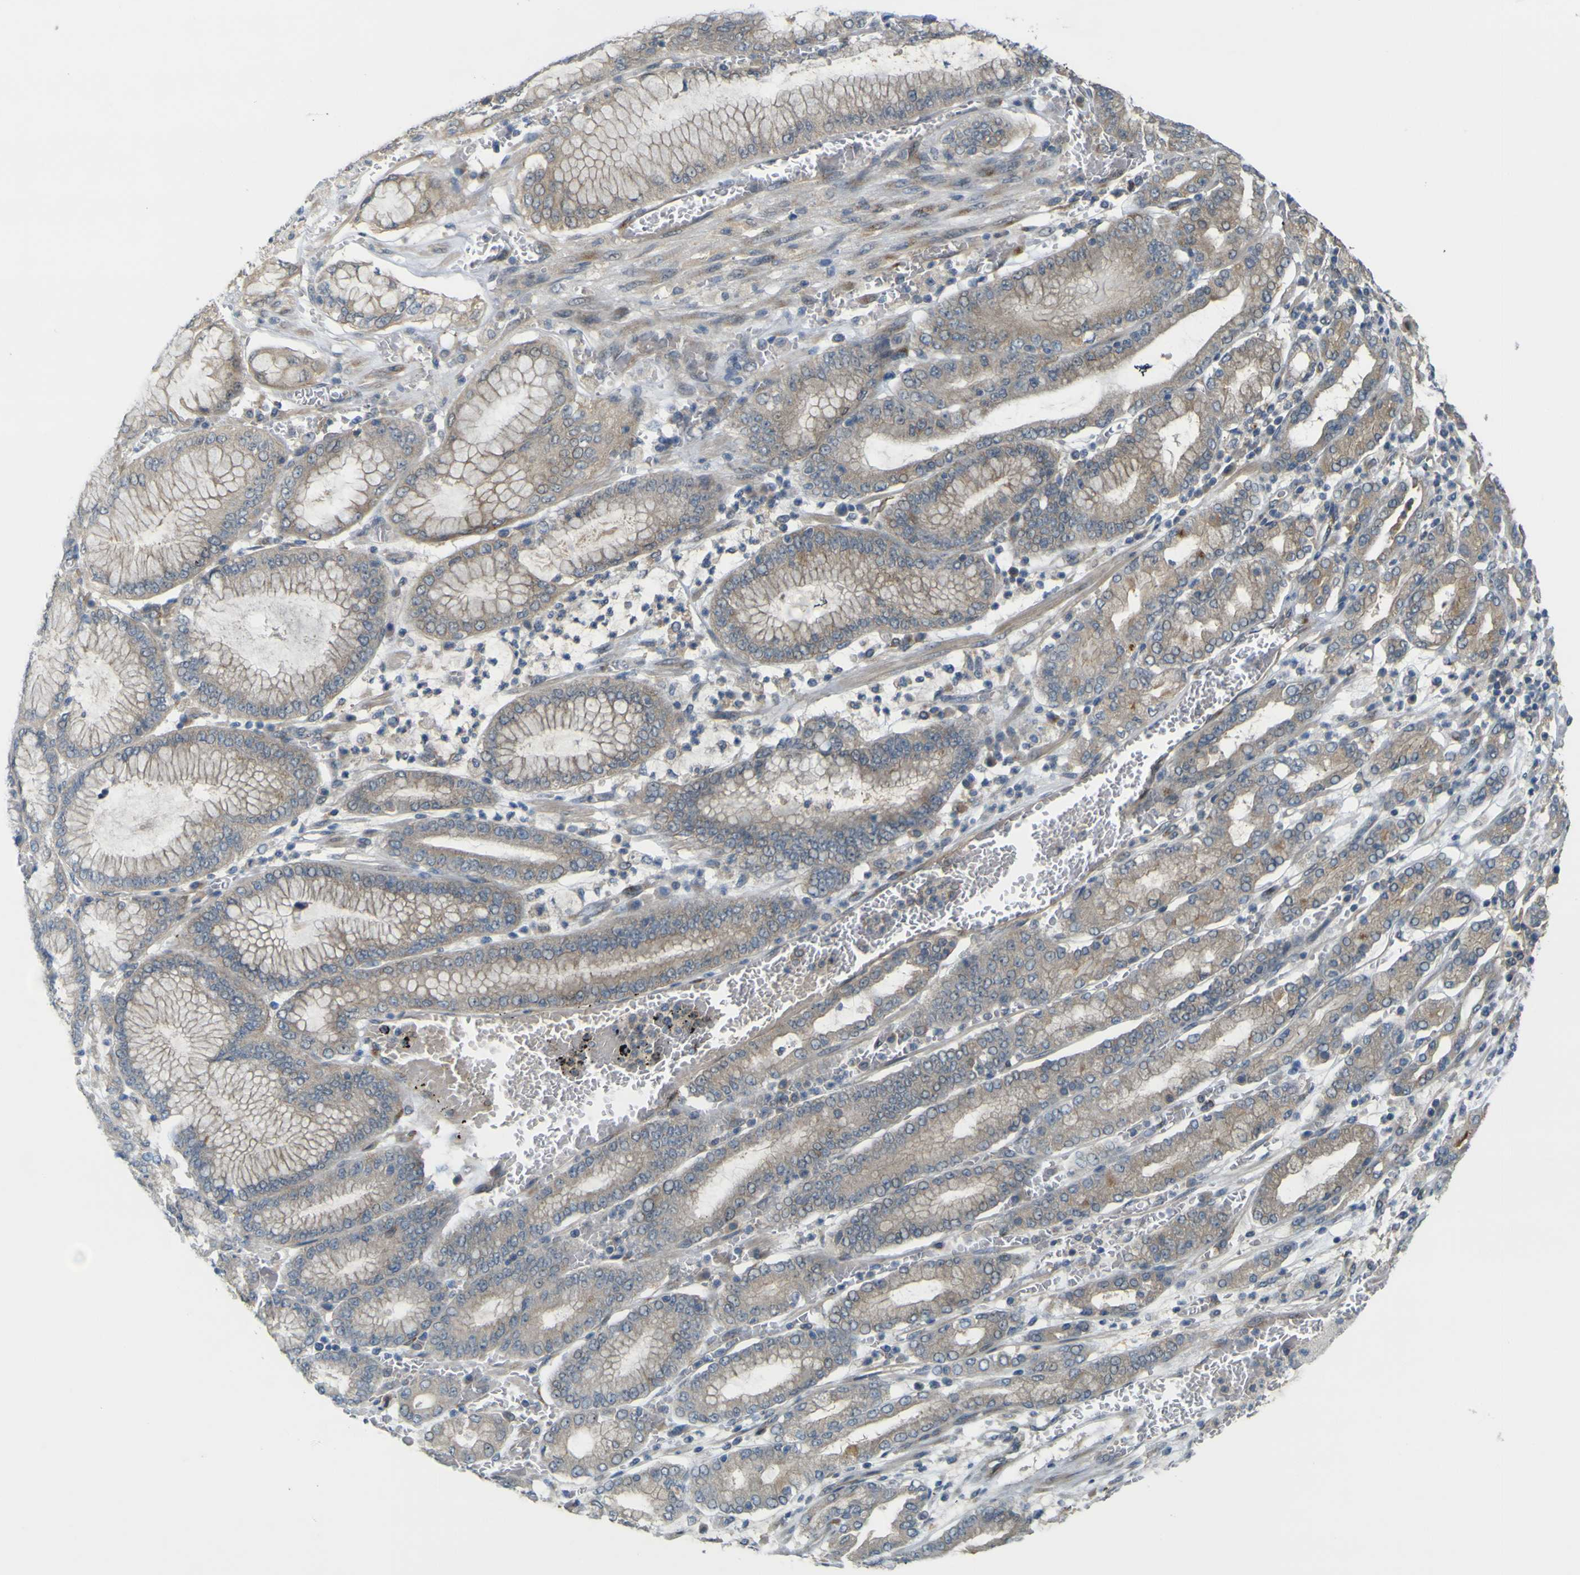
{"staining": {"intensity": "negative", "quantity": "none", "location": "none"}, "tissue": "stomach cancer", "cell_type": "Tumor cells", "image_type": "cancer", "snomed": [{"axis": "morphology", "description": "Normal tissue, NOS"}, {"axis": "morphology", "description": "Adenocarcinoma, NOS"}, {"axis": "topography", "description": "Stomach, upper"}, {"axis": "topography", "description": "Stomach"}], "caption": "Stomach cancer (adenocarcinoma) stained for a protein using IHC demonstrates no expression tumor cells.", "gene": "IGF2R", "patient": {"sex": "male", "age": 76}}